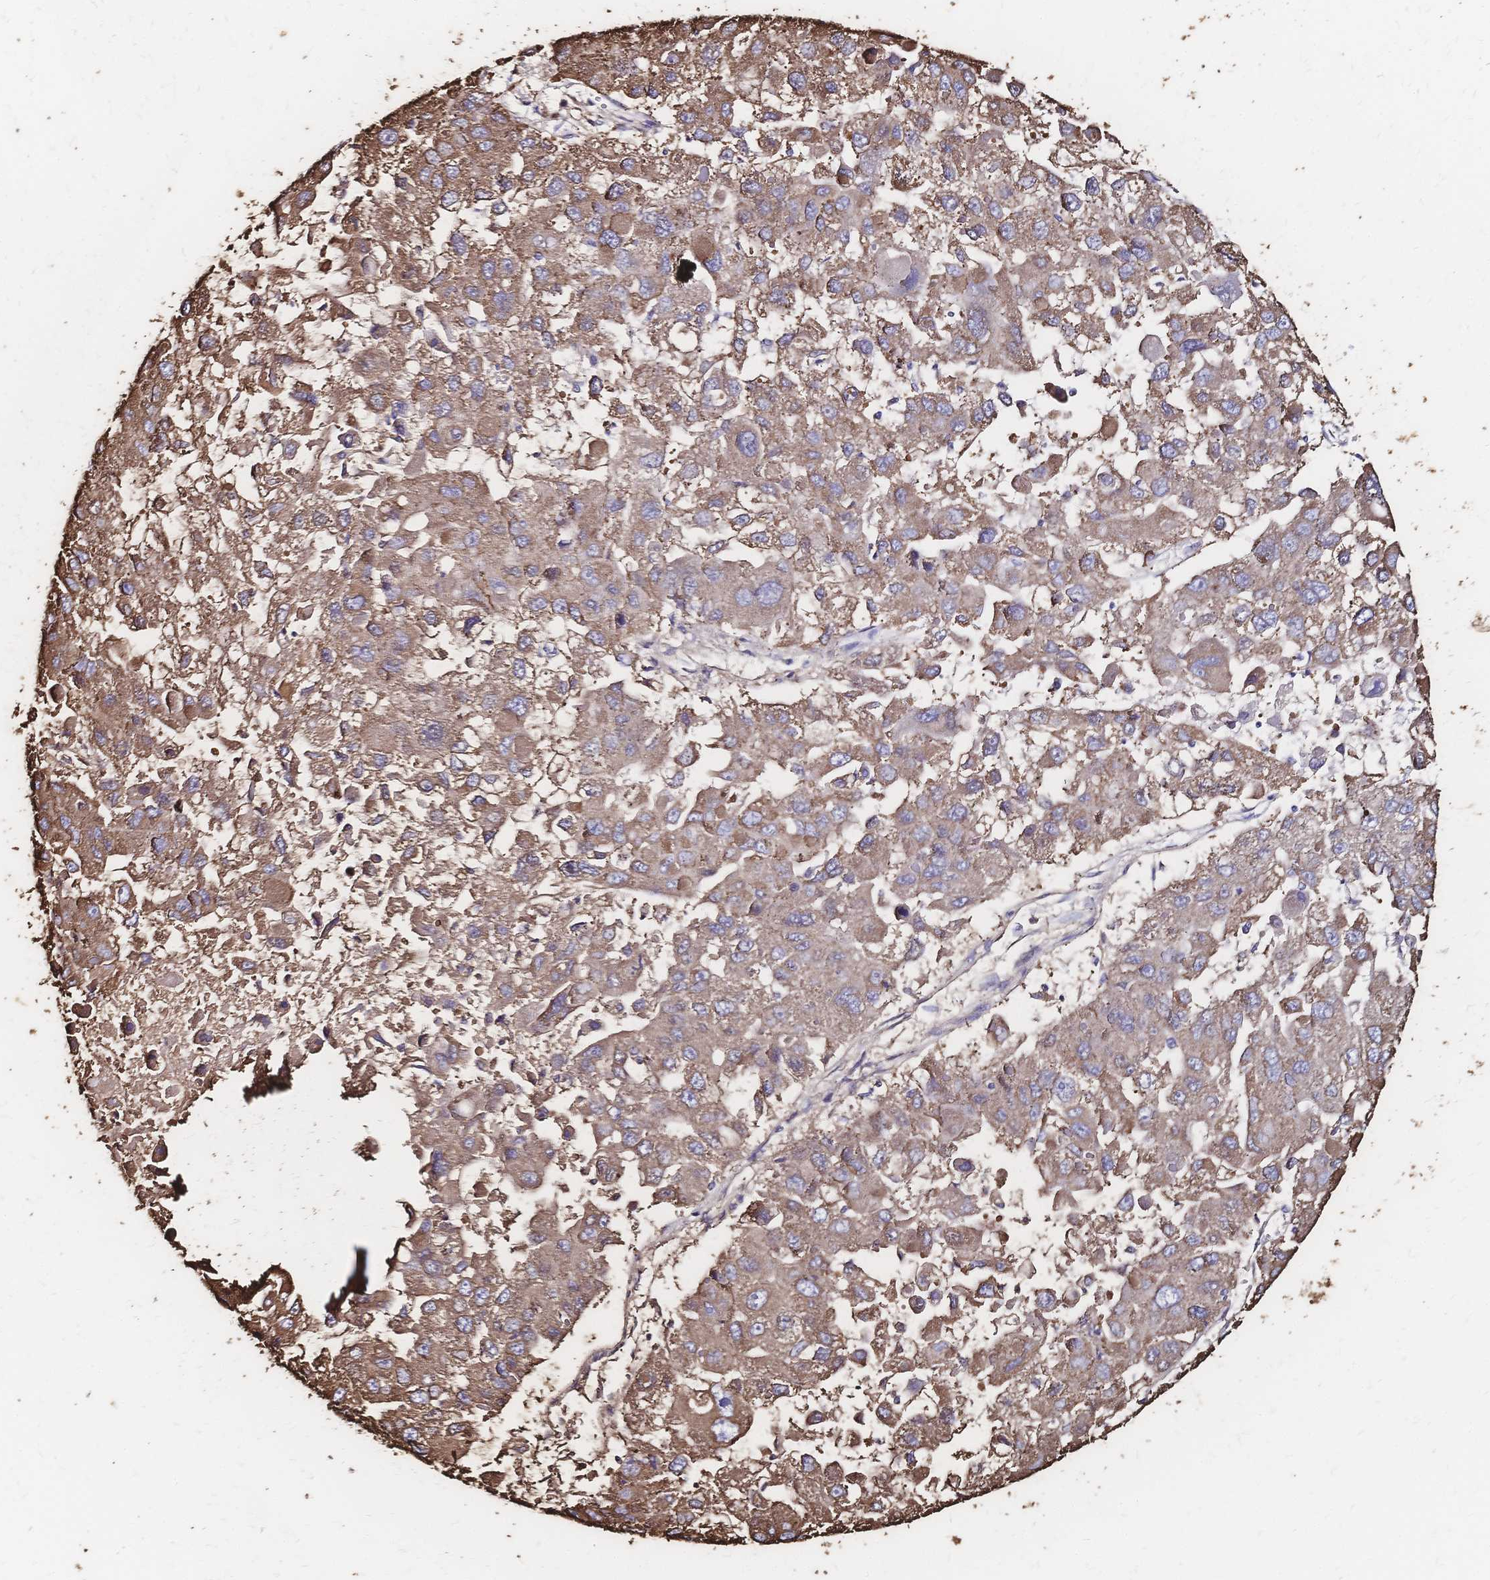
{"staining": {"intensity": "weak", "quantity": ">75%", "location": "cytoplasmic/membranous"}, "tissue": "liver cancer", "cell_type": "Tumor cells", "image_type": "cancer", "snomed": [{"axis": "morphology", "description": "Carcinoma, Hepatocellular, NOS"}, {"axis": "topography", "description": "Liver"}], "caption": "Protein staining shows weak cytoplasmic/membranous staining in about >75% of tumor cells in hepatocellular carcinoma (liver). The protein of interest is shown in brown color, while the nuclei are stained blue.", "gene": "SLC5A1", "patient": {"sex": "female", "age": 41}}